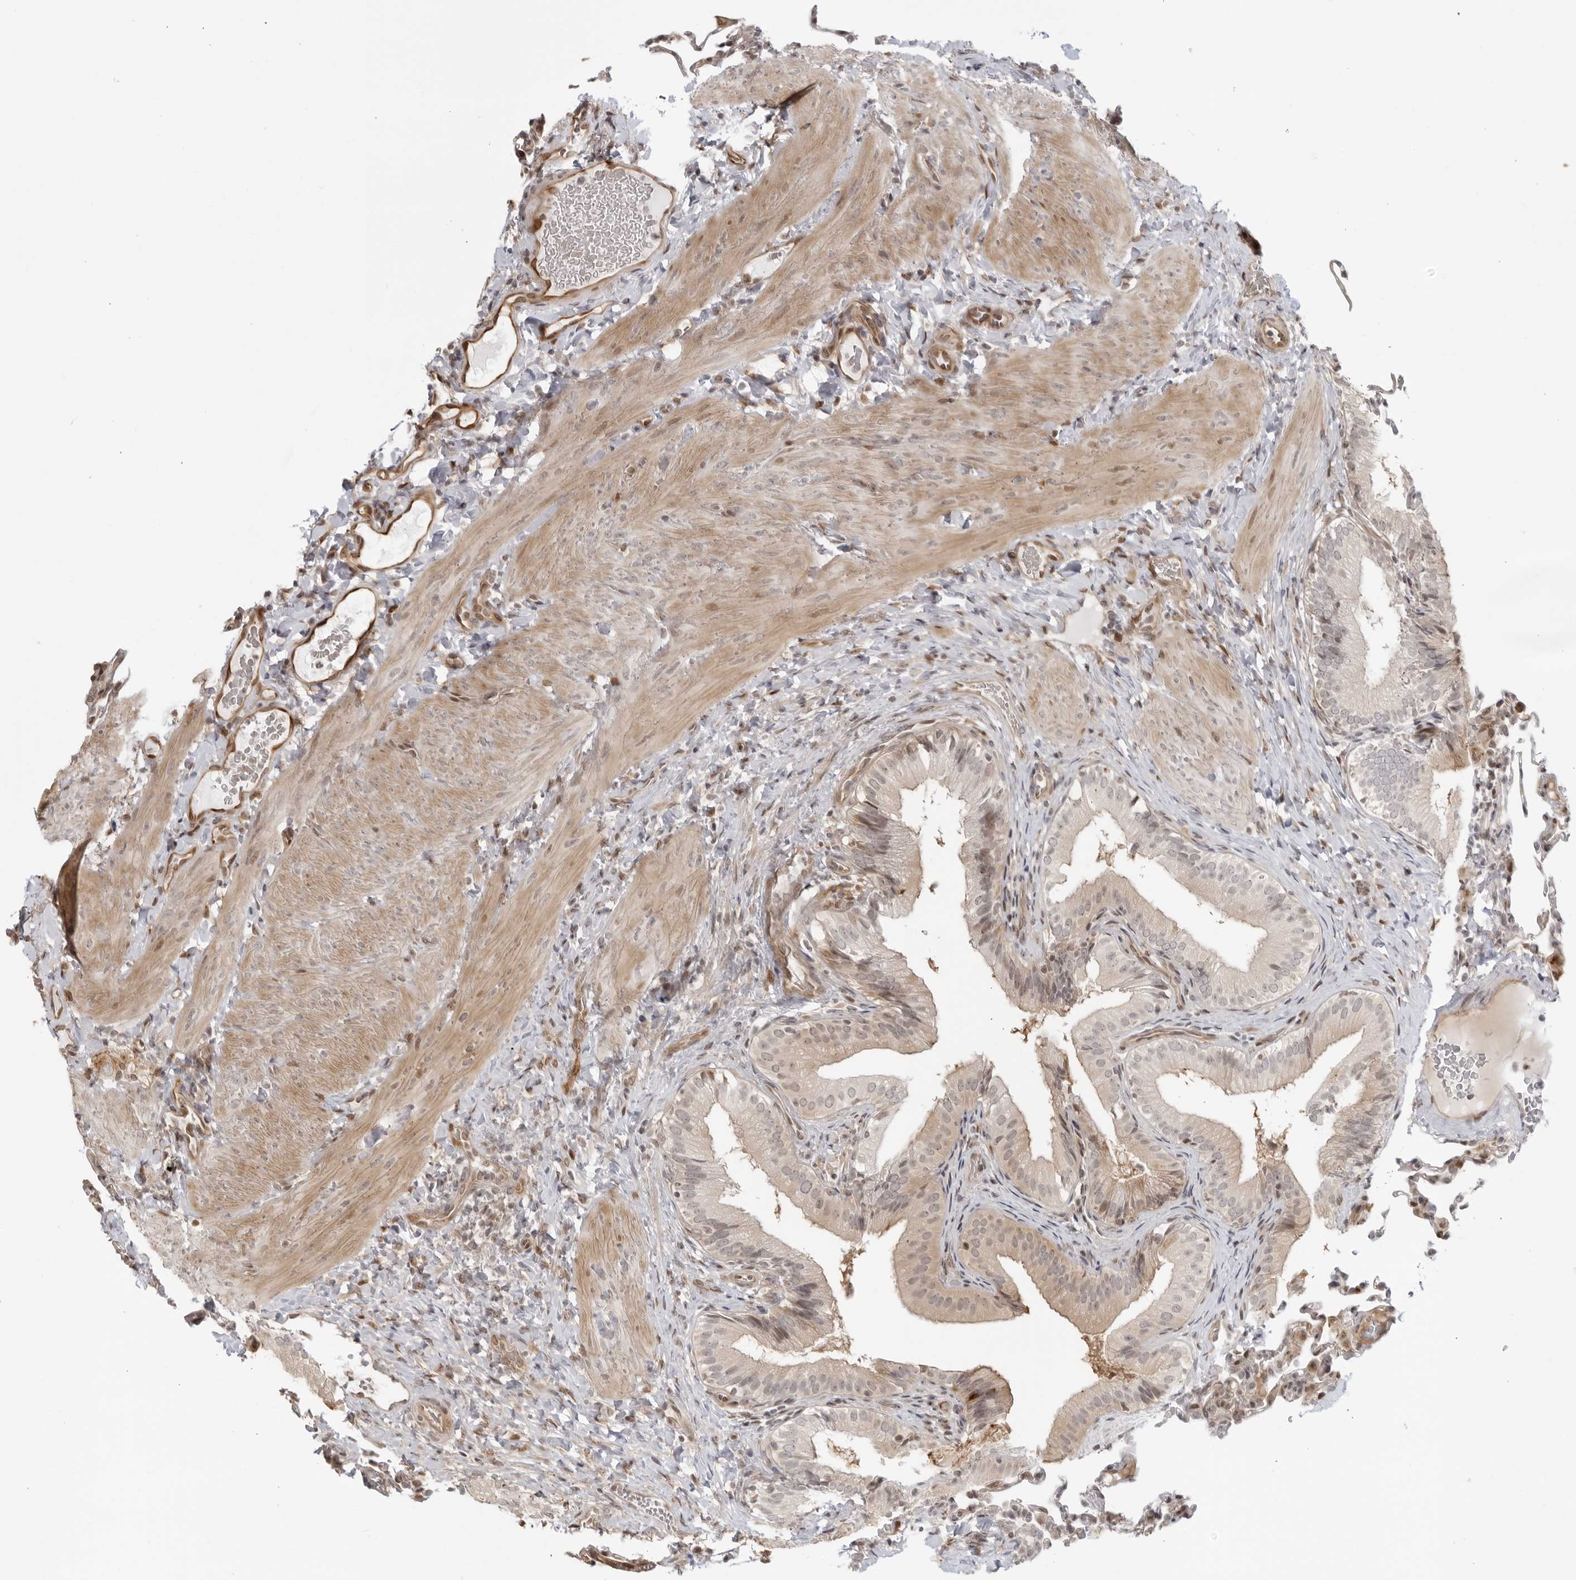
{"staining": {"intensity": "moderate", "quantity": "25%-75%", "location": "cytoplasmic/membranous"}, "tissue": "gallbladder", "cell_type": "Glandular cells", "image_type": "normal", "snomed": [{"axis": "morphology", "description": "Normal tissue, NOS"}, {"axis": "topography", "description": "Gallbladder"}], "caption": "A brown stain highlights moderate cytoplasmic/membranous staining of a protein in glandular cells of normal gallbladder. The staining was performed using DAB (3,3'-diaminobenzidine) to visualize the protein expression in brown, while the nuclei were stained in blue with hematoxylin (Magnification: 20x).", "gene": "TCF21", "patient": {"sex": "female", "age": 30}}